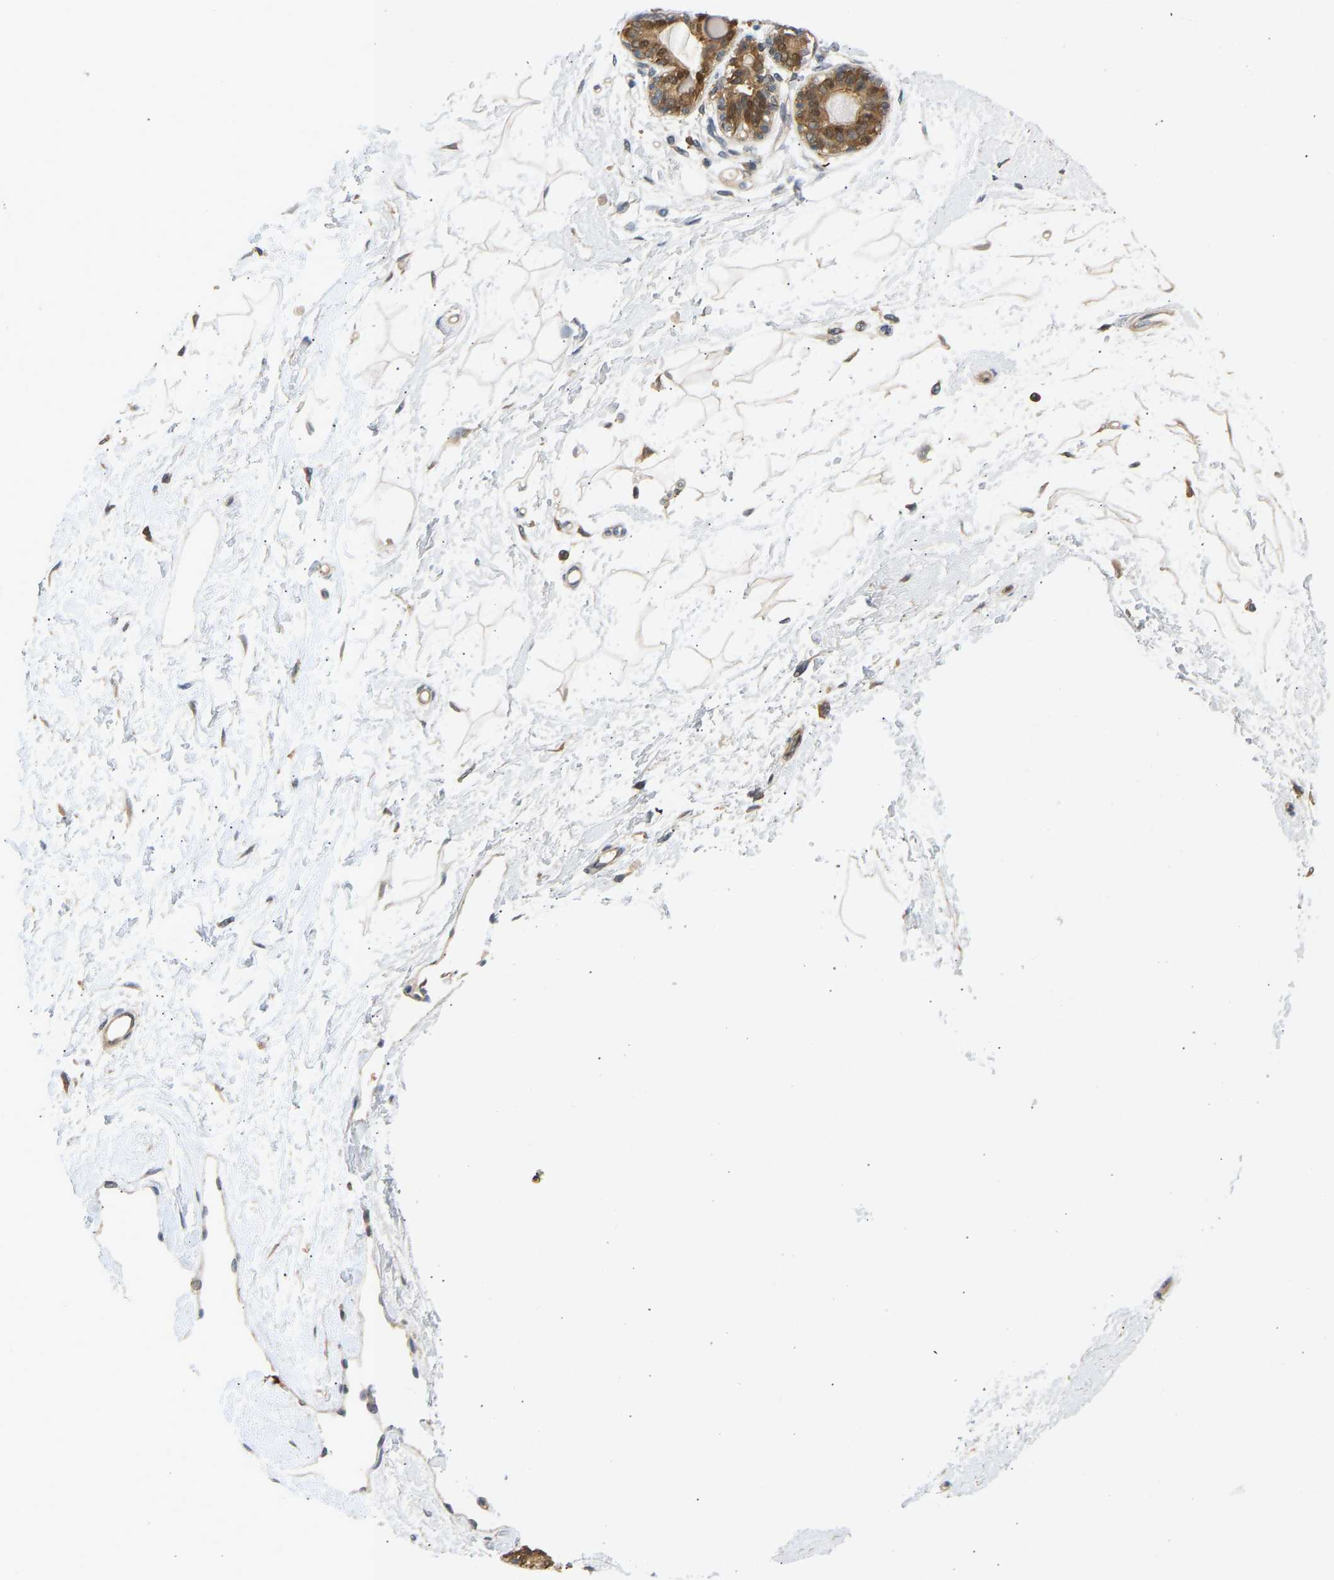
{"staining": {"intensity": "moderate", "quantity": ">75%", "location": "cytoplasmic/membranous,nuclear"}, "tissue": "breast", "cell_type": "Adipocytes", "image_type": "normal", "snomed": [{"axis": "morphology", "description": "Normal tissue, NOS"}, {"axis": "topography", "description": "Breast"}], "caption": "Protein staining demonstrates moderate cytoplasmic/membranous,nuclear expression in approximately >75% of adipocytes in normal breast. (DAB (3,3'-diaminobenzidine) IHC, brown staining for protein, blue staining for nuclei).", "gene": "ENO1", "patient": {"sex": "female", "age": 45}}